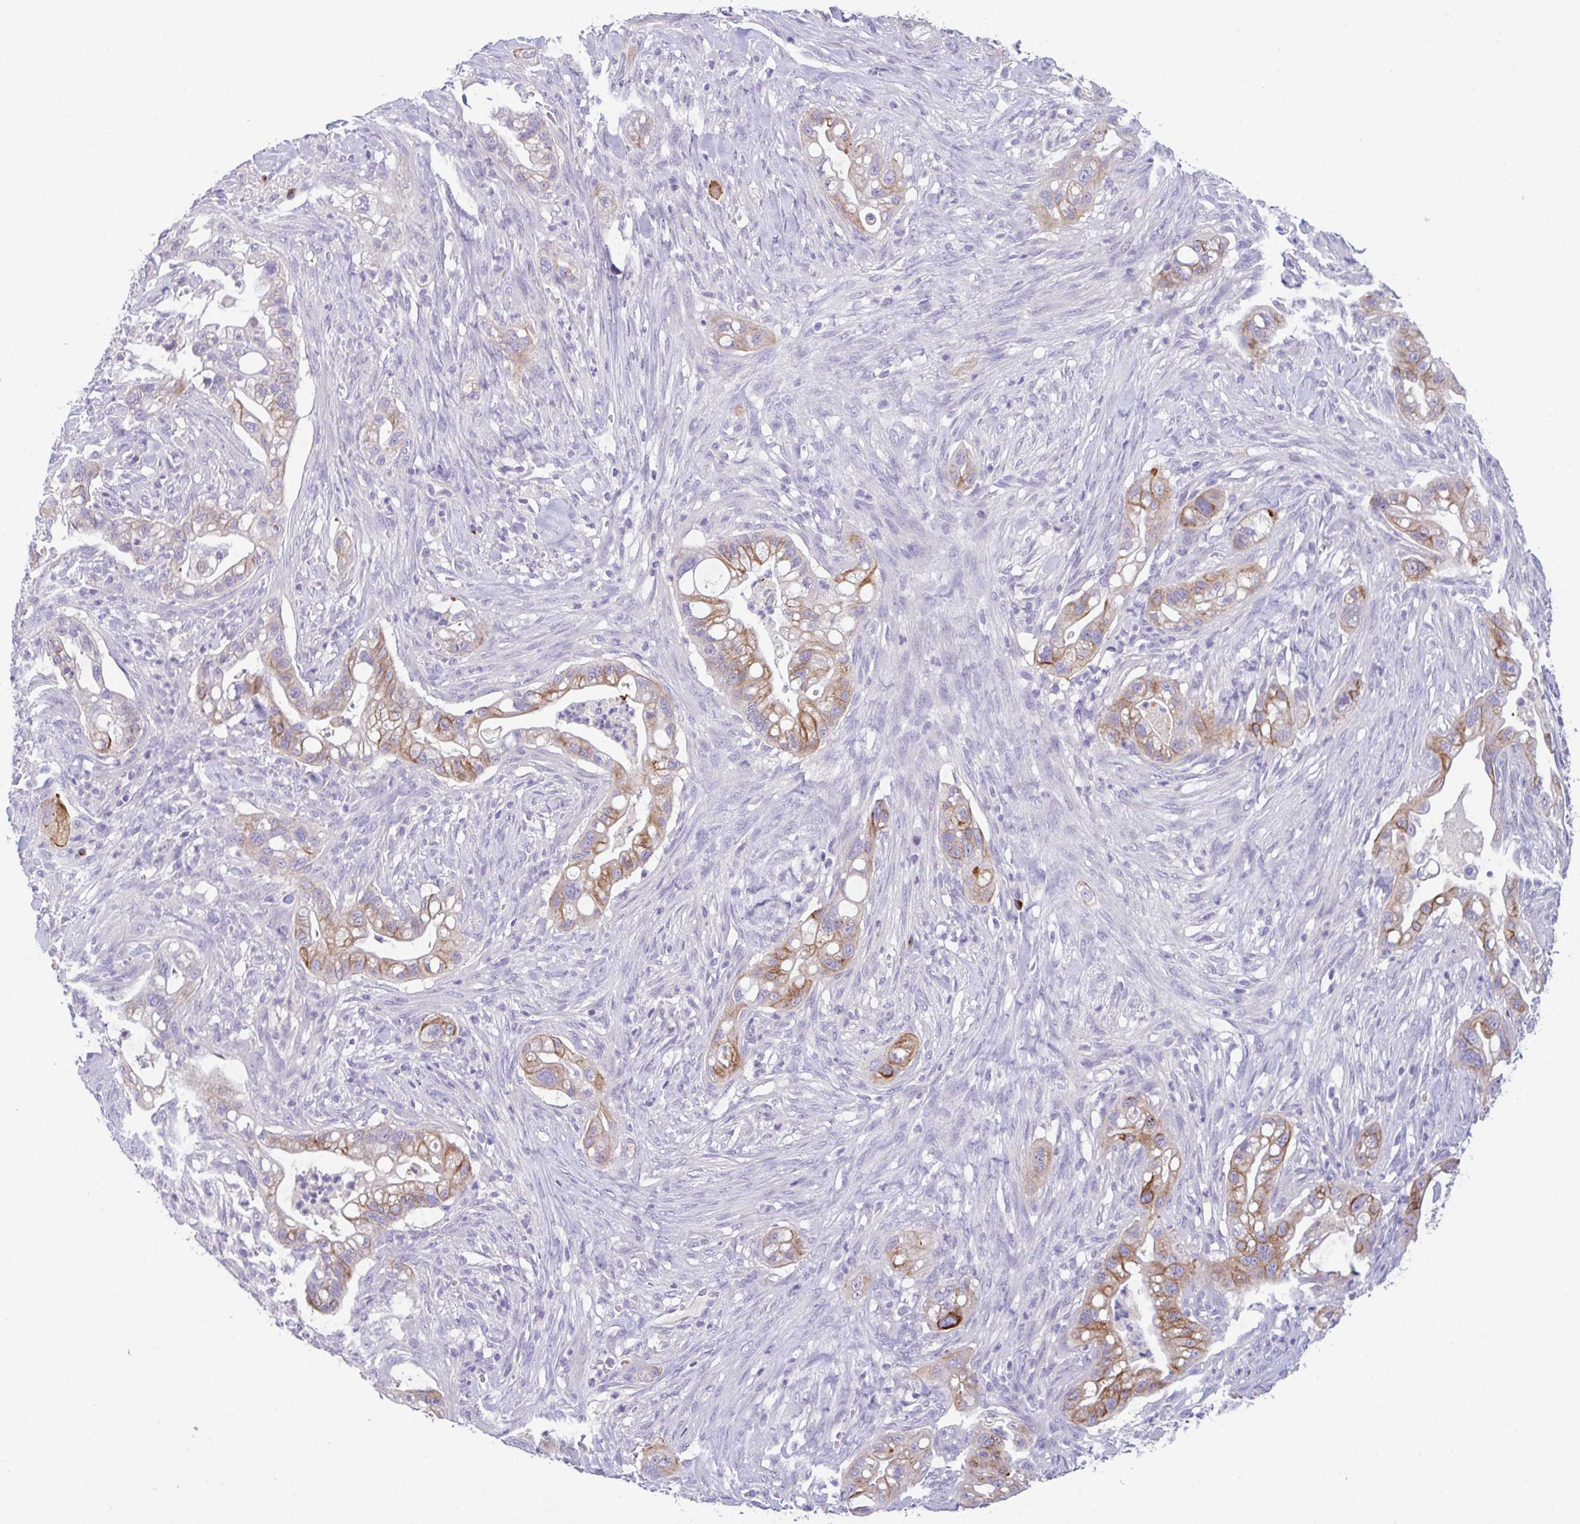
{"staining": {"intensity": "moderate", "quantity": "25%-75%", "location": "cytoplasmic/membranous"}, "tissue": "pancreatic cancer", "cell_type": "Tumor cells", "image_type": "cancer", "snomed": [{"axis": "morphology", "description": "Adenocarcinoma, NOS"}, {"axis": "topography", "description": "Pancreas"}], "caption": "Tumor cells show medium levels of moderate cytoplasmic/membranous positivity in approximately 25%-75% of cells in adenocarcinoma (pancreatic).", "gene": "FBXL20", "patient": {"sex": "male", "age": 44}}